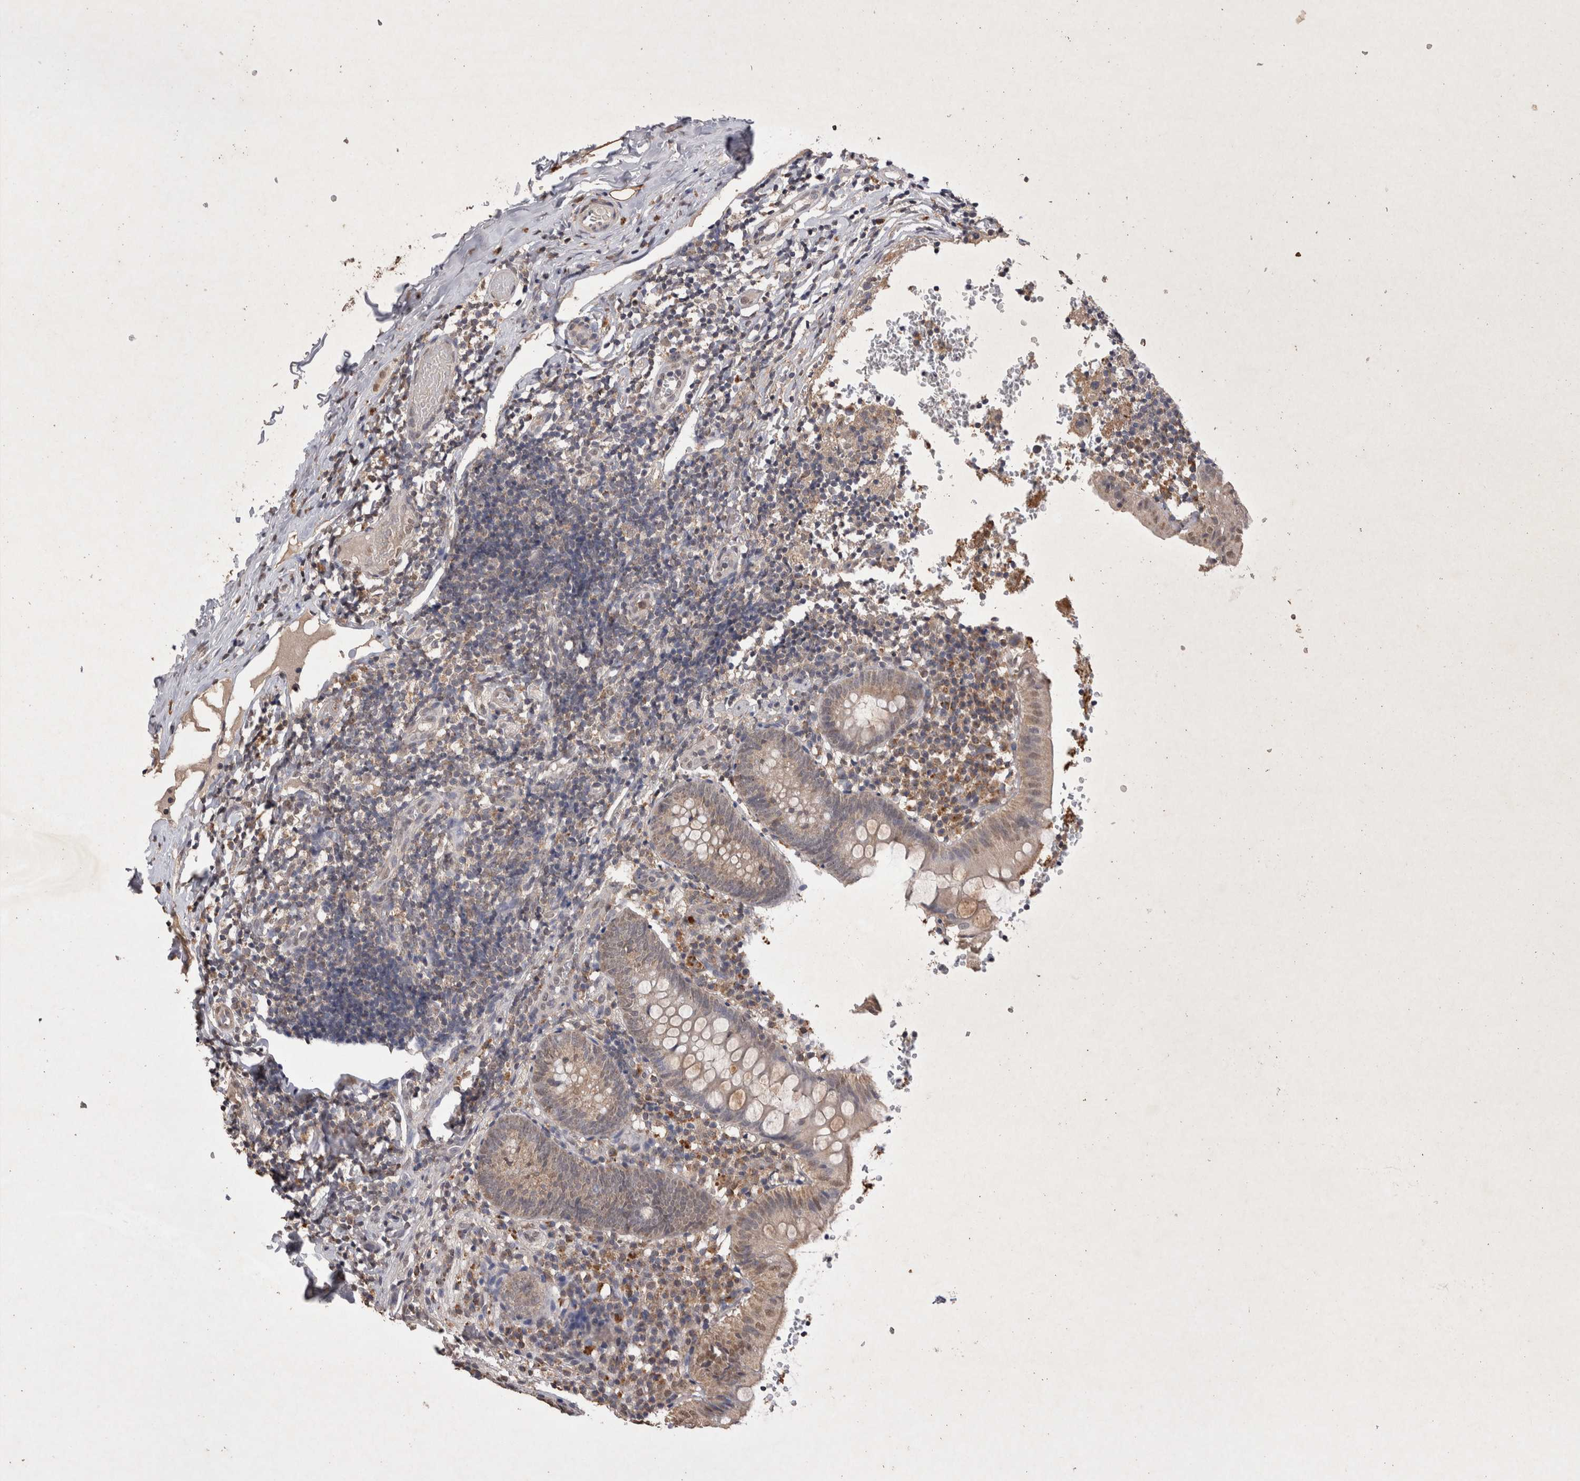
{"staining": {"intensity": "weak", "quantity": ">75%", "location": "cytoplasmic/membranous,nuclear"}, "tissue": "appendix", "cell_type": "Glandular cells", "image_type": "normal", "snomed": [{"axis": "morphology", "description": "Normal tissue, NOS"}, {"axis": "topography", "description": "Appendix"}], "caption": "Protein staining displays weak cytoplasmic/membranous,nuclear expression in approximately >75% of glandular cells in benign appendix. Using DAB (3,3'-diaminobenzidine) (brown) and hematoxylin (blue) stains, captured at high magnification using brightfield microscopy.", "gene": "GRK5", "patient": {"sex": "male", "age": 8}}